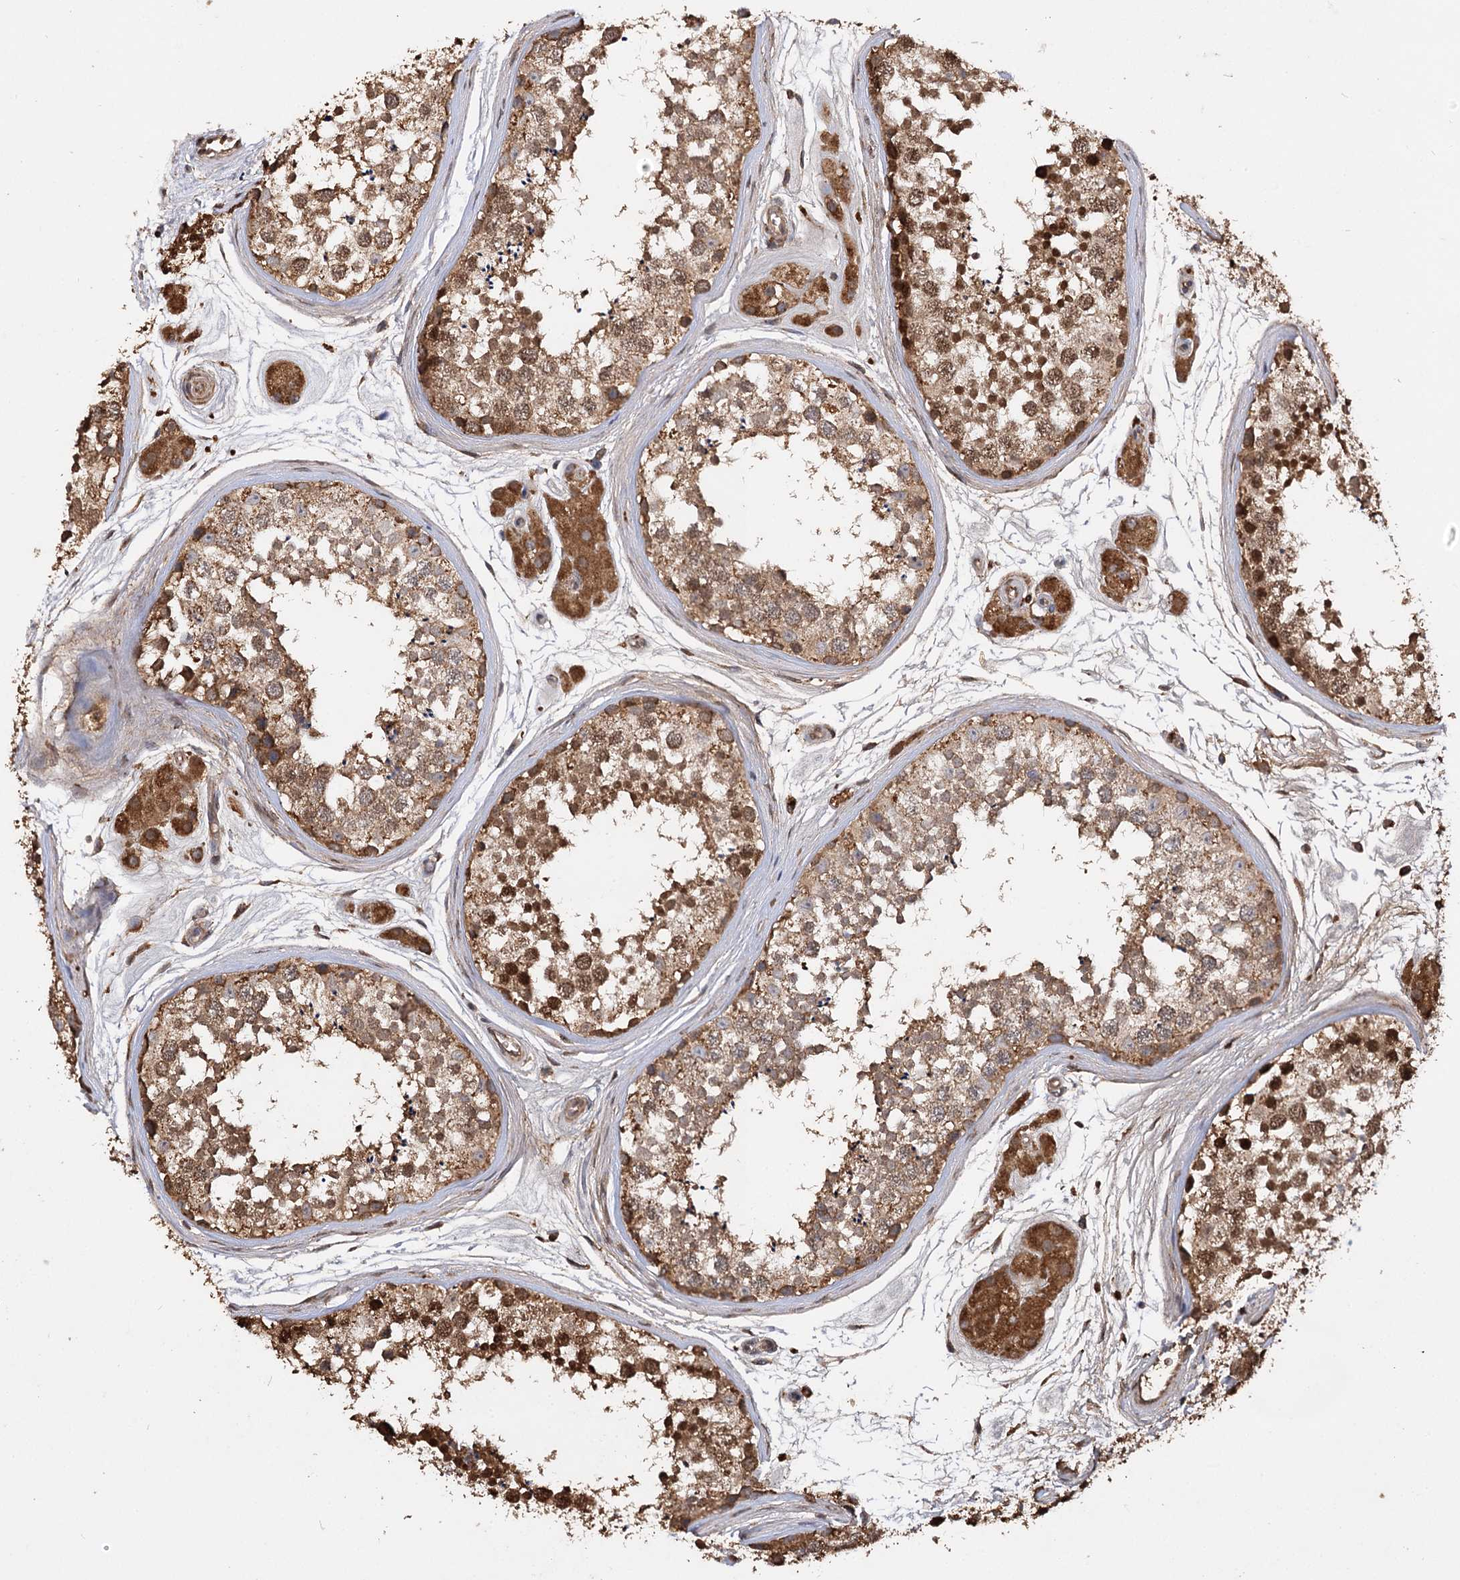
{"staining": {"intensity": "moderate", "quantity": ">75%", "location": "cytoplasmic/membranous,nuclear"}, "tissue": "testis", "cell_type": "Cells in seminiferous ducts", "image_type": "normal", "snomed": [{"axis": "morphology", "description": "Normal tissue, NOS"}, {"axis": "topography", "description": "Testis"}], "caption": "DAB immunohistochemical staining of normal testis displays moderate cytoplasmic/membranous,nuclear protein positivity in approximately >75% of cells in seminiferous ducts. Immunohistochemistry stains the protein in brown and the nuclei are stained blue.", "gene": "ARL13A", "patient": {"sex": "male", "age": 56}}